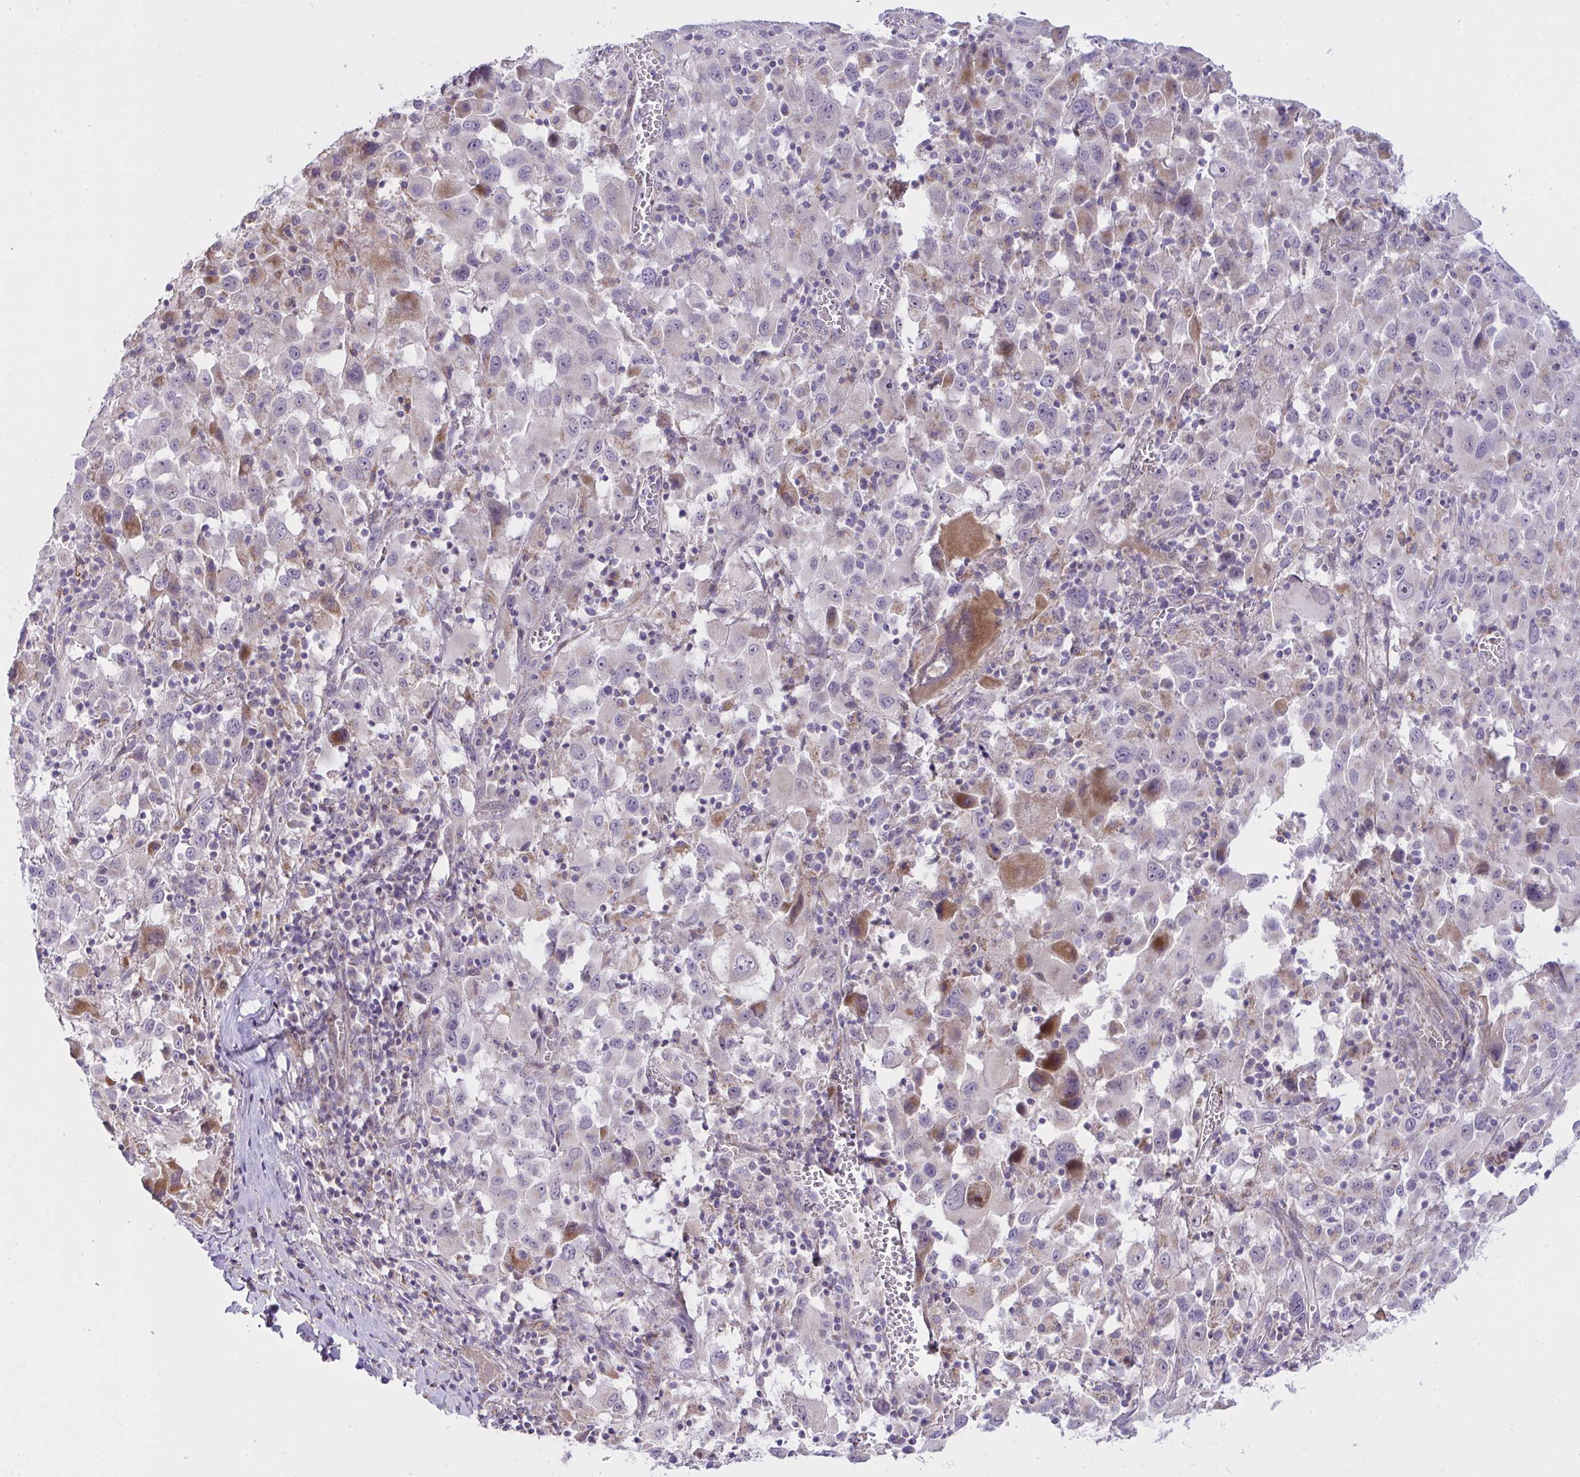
{"staining": {"intensity": "negative", "quantity": "none", "location": "none"}, "tissue": "melanoma", "cell_type": "Tumor cells", "image_type": "cancer", "snomed": [{"axis": "morphology", "description": "Malignant melanoma, Metastatic site"}, {"axis": "topography", "description": "Soft tissue"}], "caption": "Immunohistochemistry (IHC) micrograph of neoplastic tissue: melanoma stained with DAB (3,3'-diaminobenzidine) demonstrates no significant protein staining in tumor cells.", "gene": "CEP63", "patient": {"sex": "male", "age": 50}}